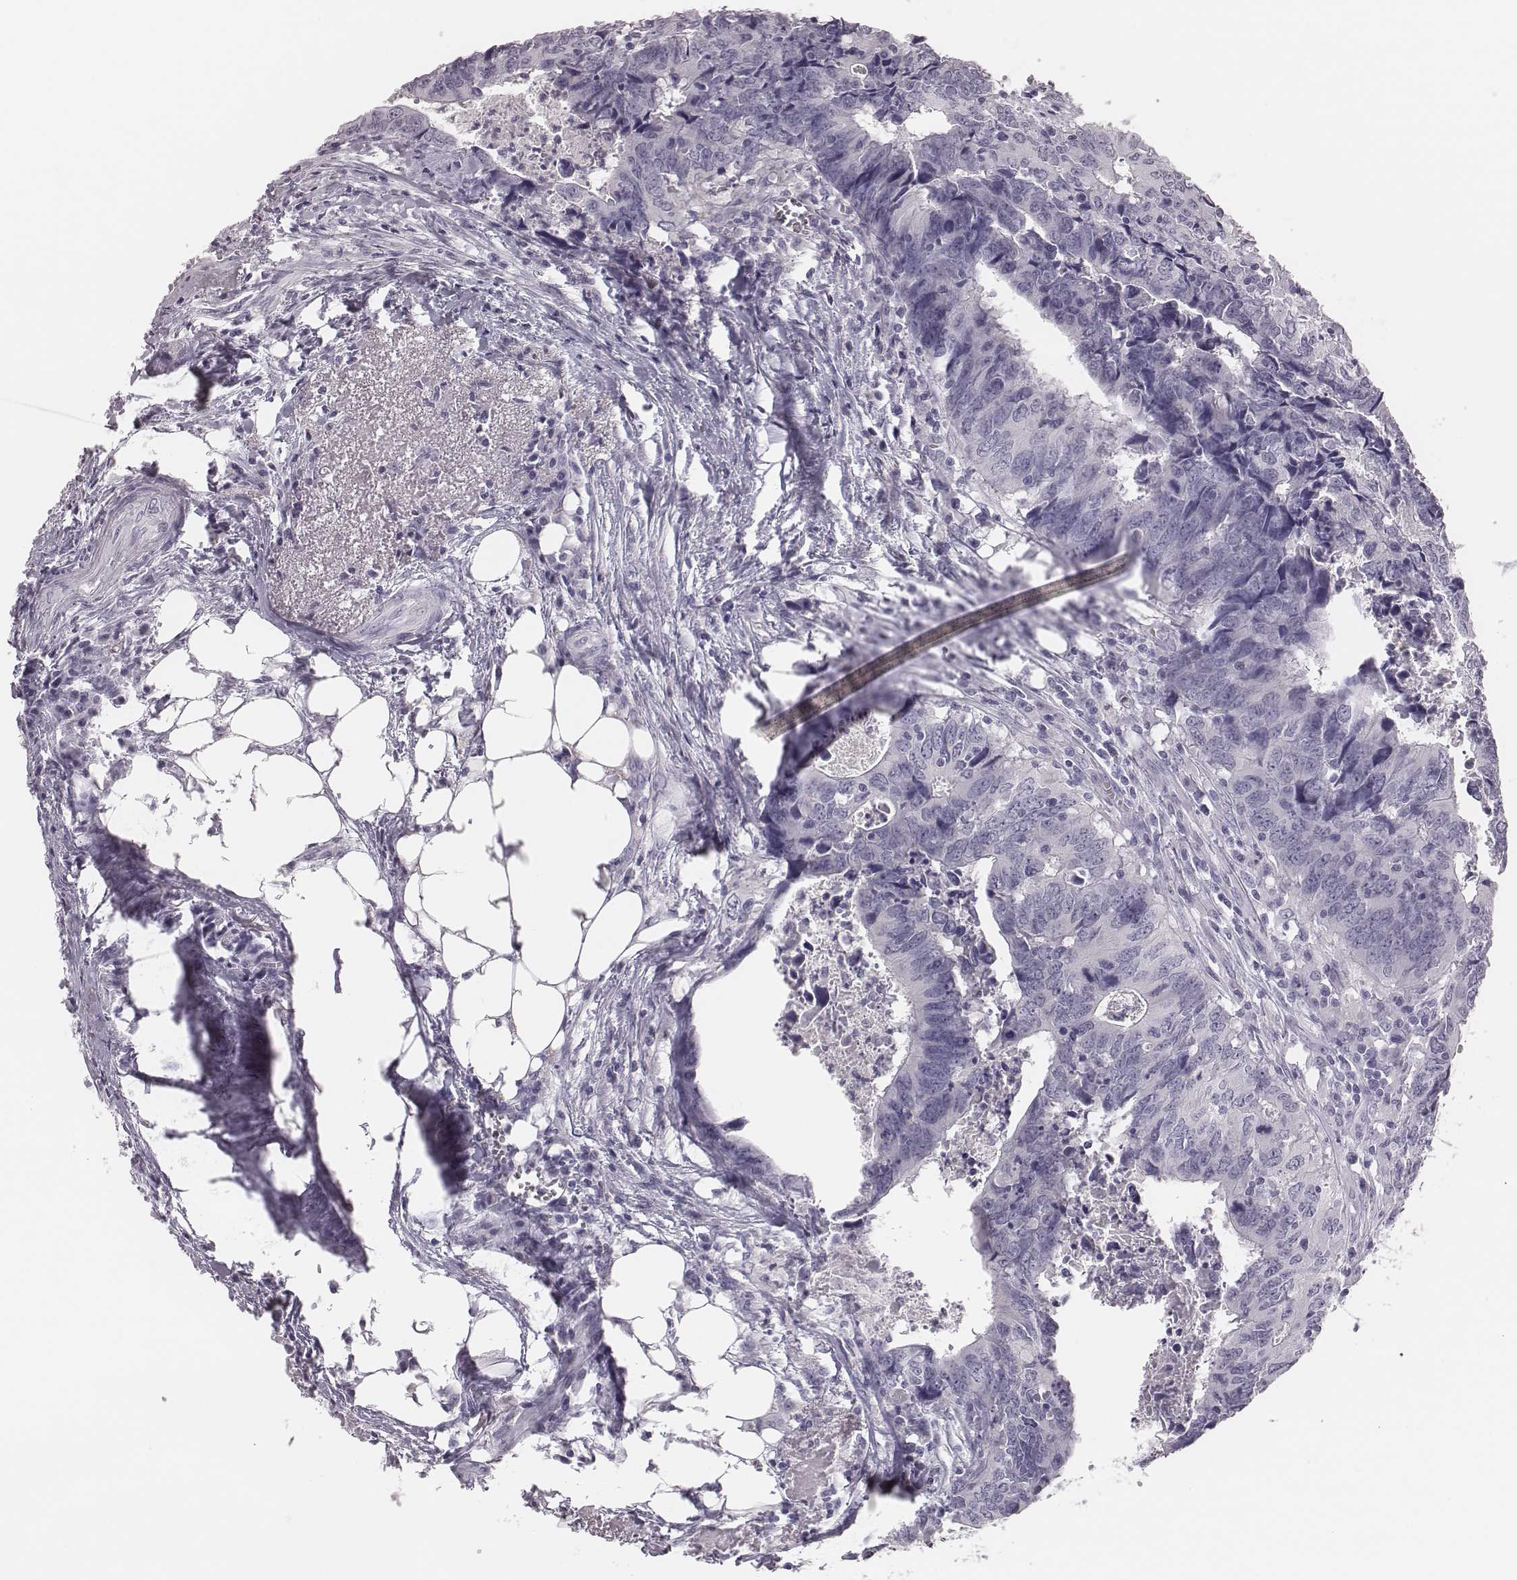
{"staining": {"intensity": "negative", "quantity": "none", "location": "none"}, "tissue": "colorectal cancer", "cell_type": "Tumor cells", "image_type": "cancer", "snomed": [{"axis": "morphology", "description": "Adenocarcinoma, NOS"}, {"axis": "topography", "description": "Colon"}], "caption": "Tumor cells are negative for brown protein staining in colorectal cancer (adenocarcinoma).", "gene": "CSH1", "patient": {"sex": "female", "age": 82}}